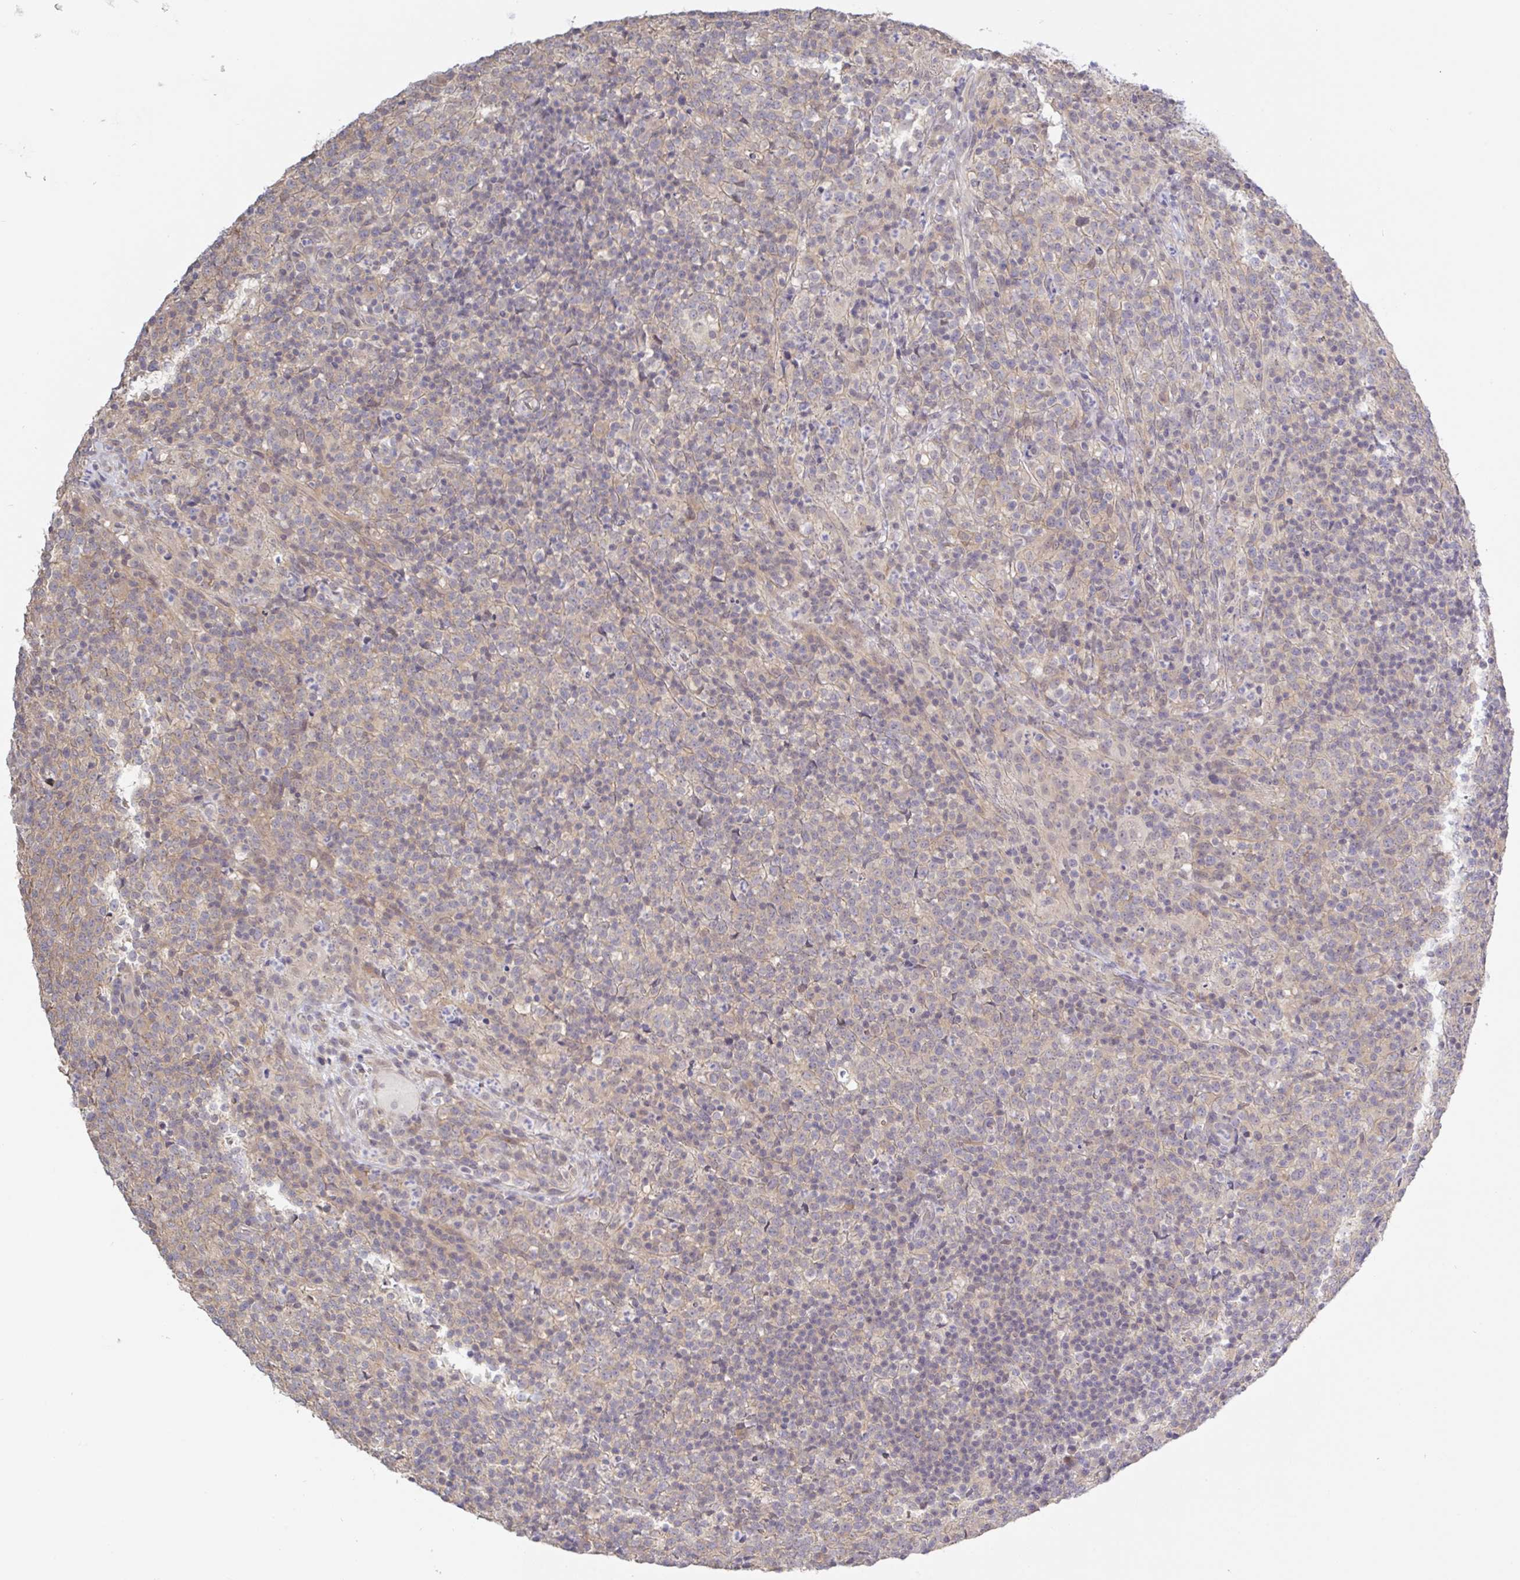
{"staining": {"intensity": "weak", "quantity": "<25%", "location": "cytoplasmic/membranous"}, "tissue": "lymphoma", "cell_type": "Tumor cells", "image_type": "cancer", "snomed": [{"axis": "morphology", "description": "Malignant lymphoma, non-Hodgkin's type, High grade"}, {"axis": "topography", "description": "Lymph node"}], "caption": "Human high-grade malignant lymphoma, non-Hodgkin's type stained for a protein using immunohistochemistry (IHC) displays no positivity in tumor cells.", "gene": "HYPK", "patient": {"sex": "male", "age": 54}}